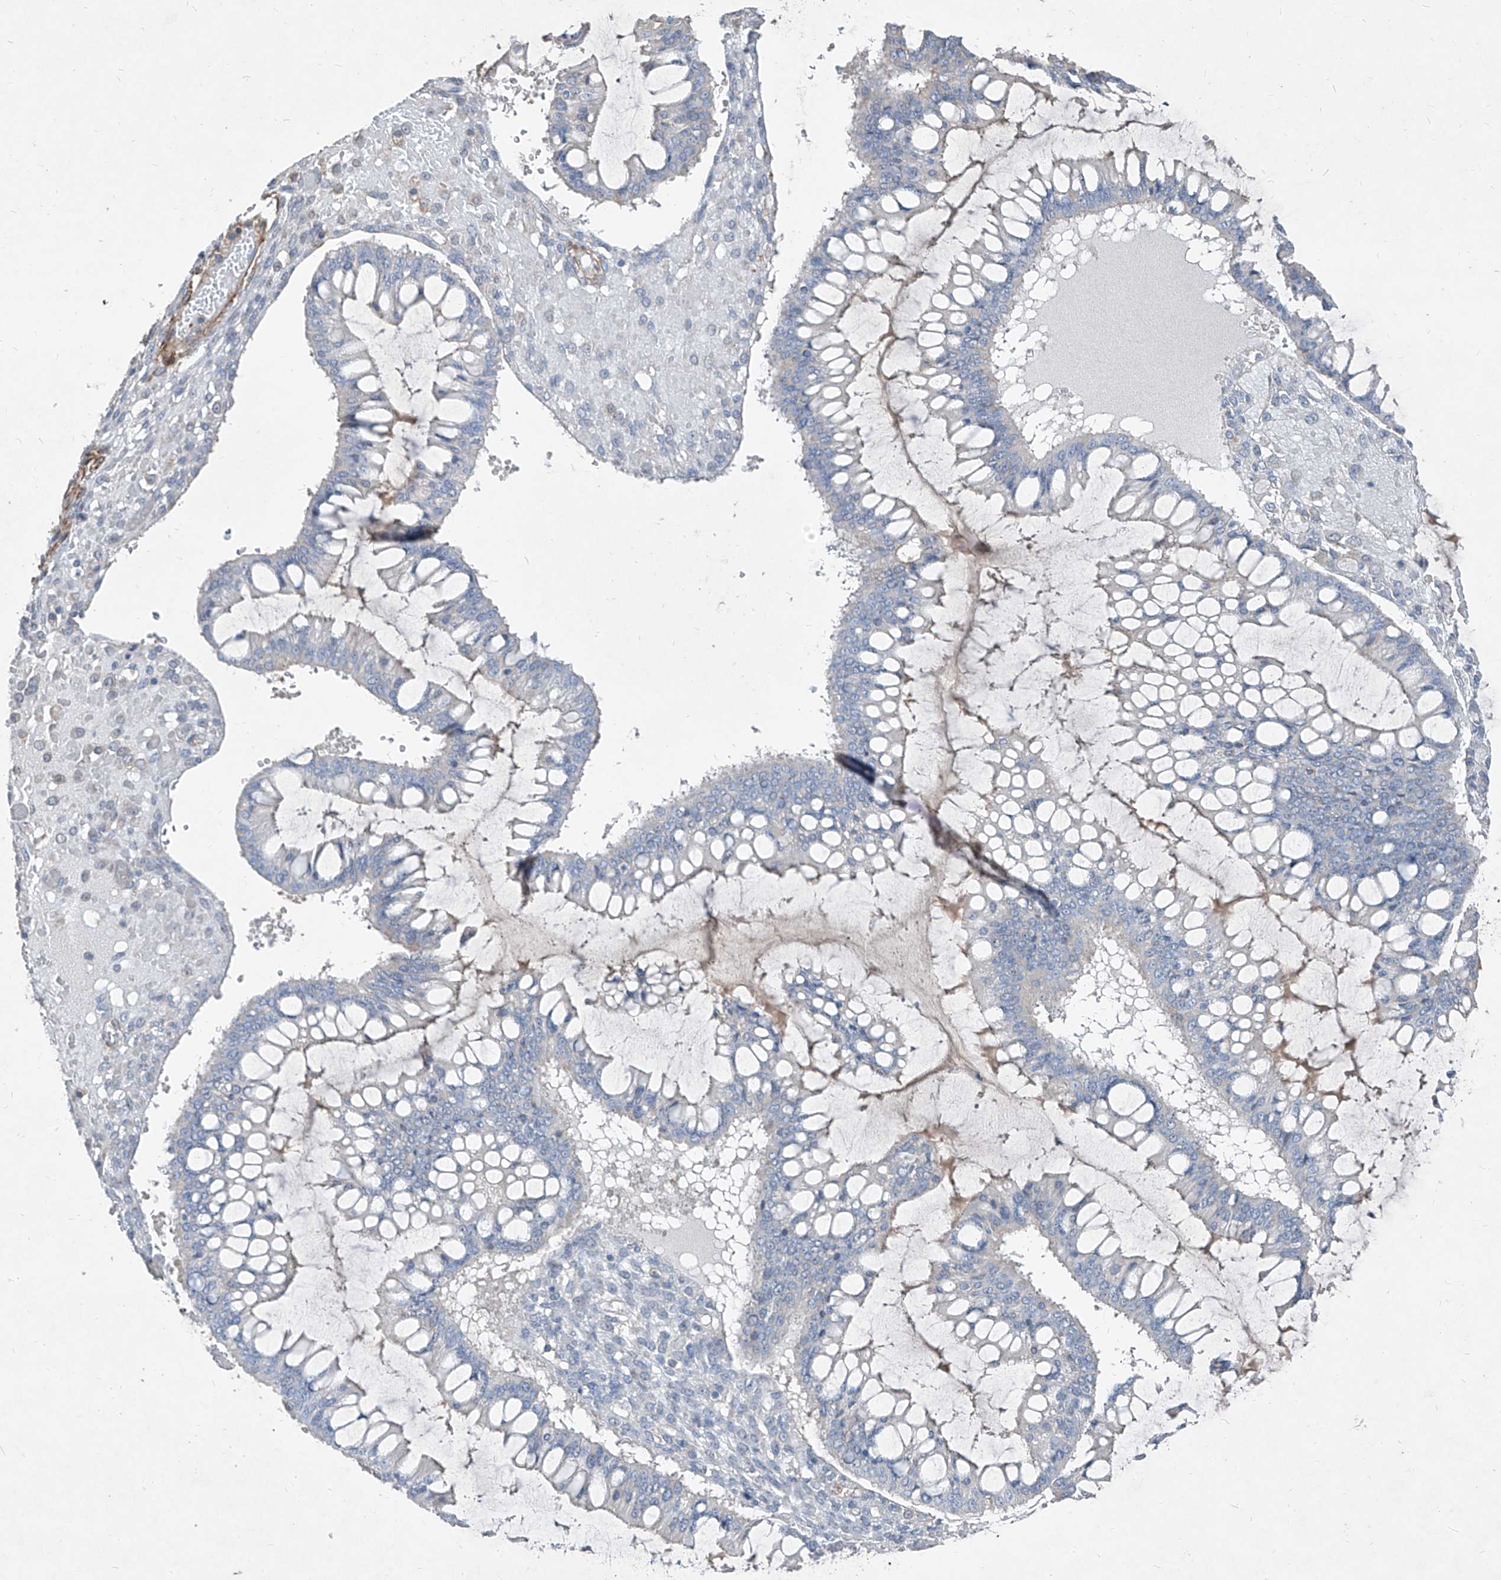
{"staining": {"intensity": "negative", "quantity": "none", "location": "none"}, "tissue": "ovarian cancer", "cell_type": "Tumor cells", "image_type": "cancer", "snomed": [{"axis": "morphology", "description": "Cystadenocarcinoma, mucinous, NOS"}, {"axis": "topography", "description": "Ovary"}], "caption": "Ovarian cancer (mucinous cystadenocarcinoma) stained for a protein using immunohistochemistry exhibits no expression tumor cells.", "gene": "UFD1", "patient": {"sex": "female", "age": 73}}